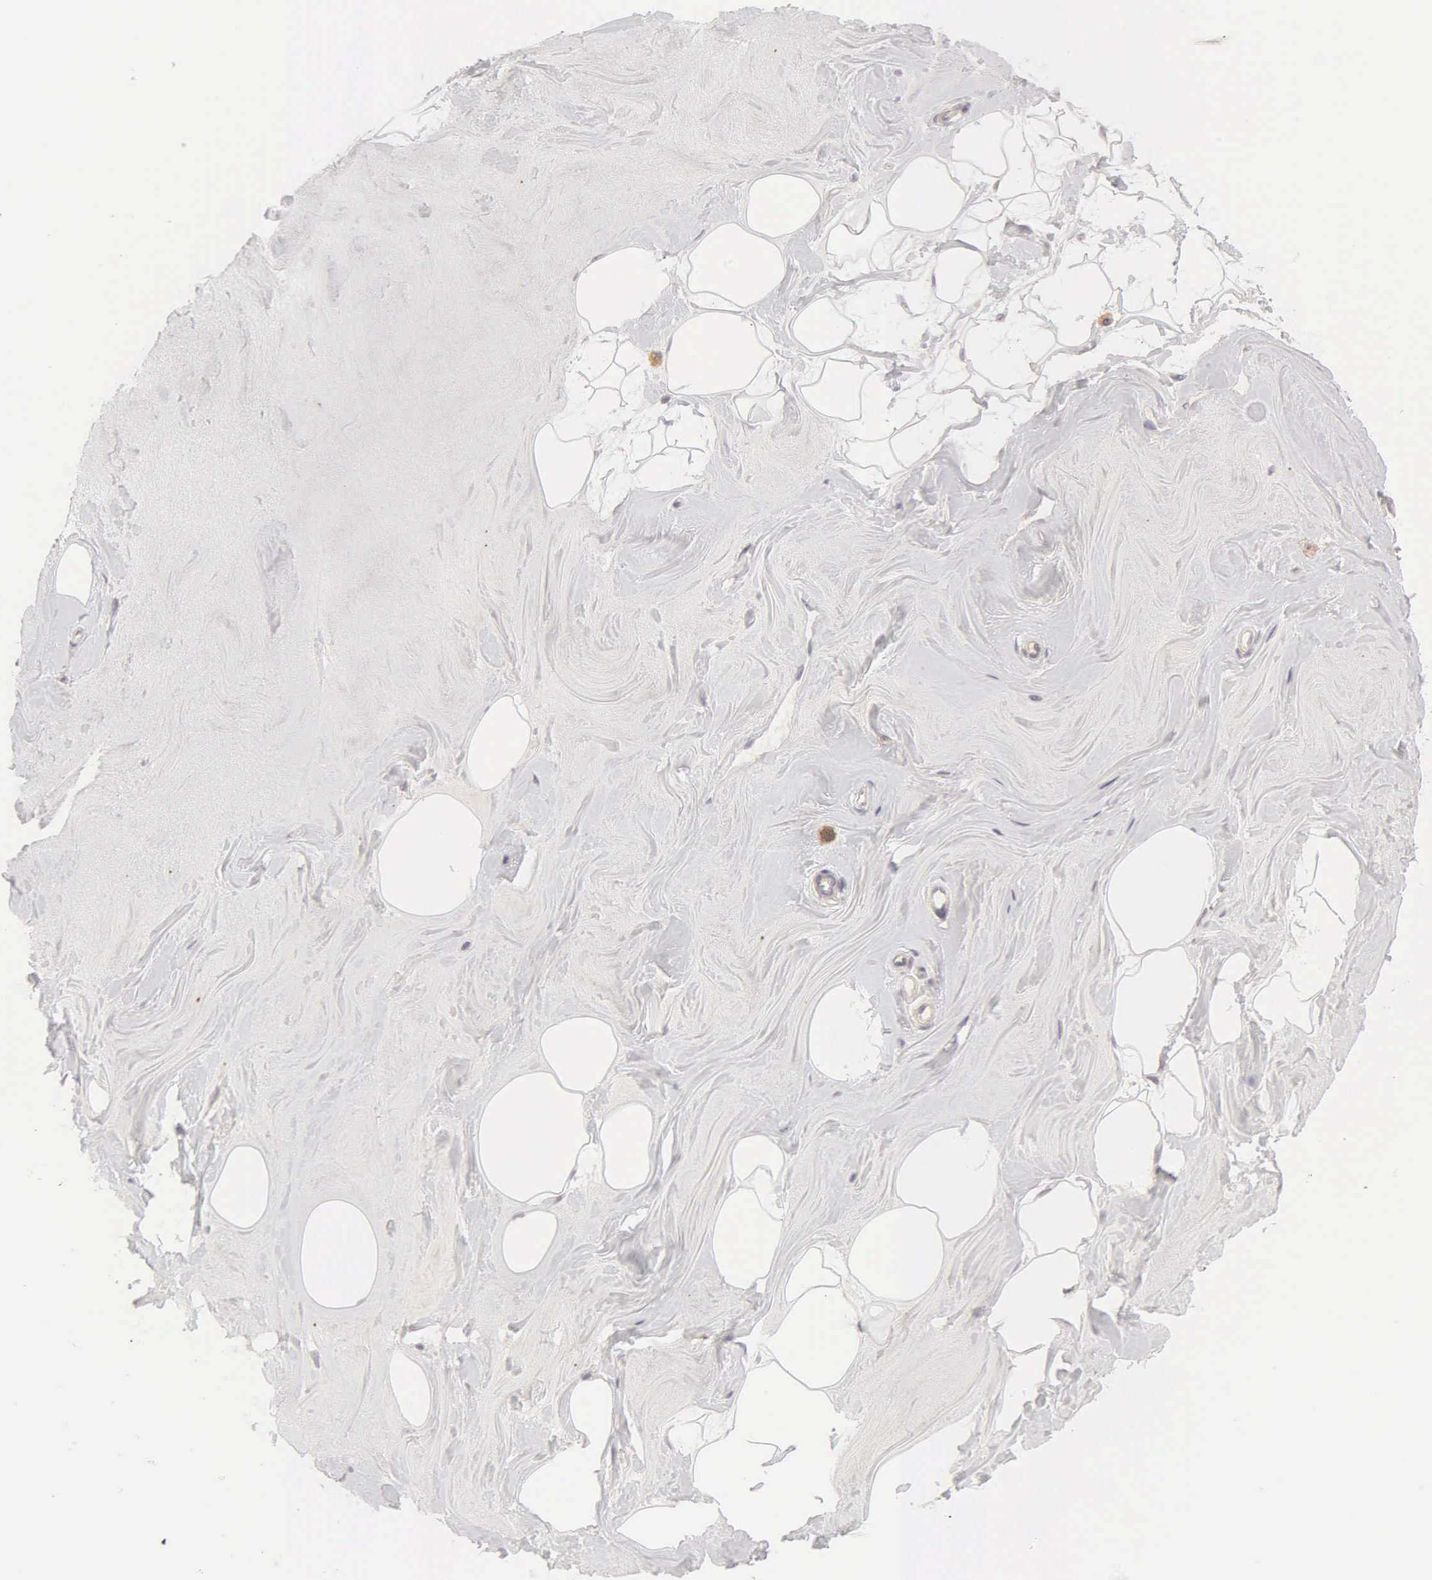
{"staining": {"intensity": "negative", "quantity": "none", "location": "none"}, "tissue": "adipose tissue", "cell_type": "Adipocytes", "image_type": "normal", "snomed": [{"axis": "morphology", "description": "Normal tissue, NOS"}, {"axis": "topography", "description": "Breast"}], "caption": "Adipose tissue stained for a protein using immunohistochemistry (IHC) shows no staining adipocytes.", "gene": "CD1A", "patient": {"sex": "female", "age": 44}}